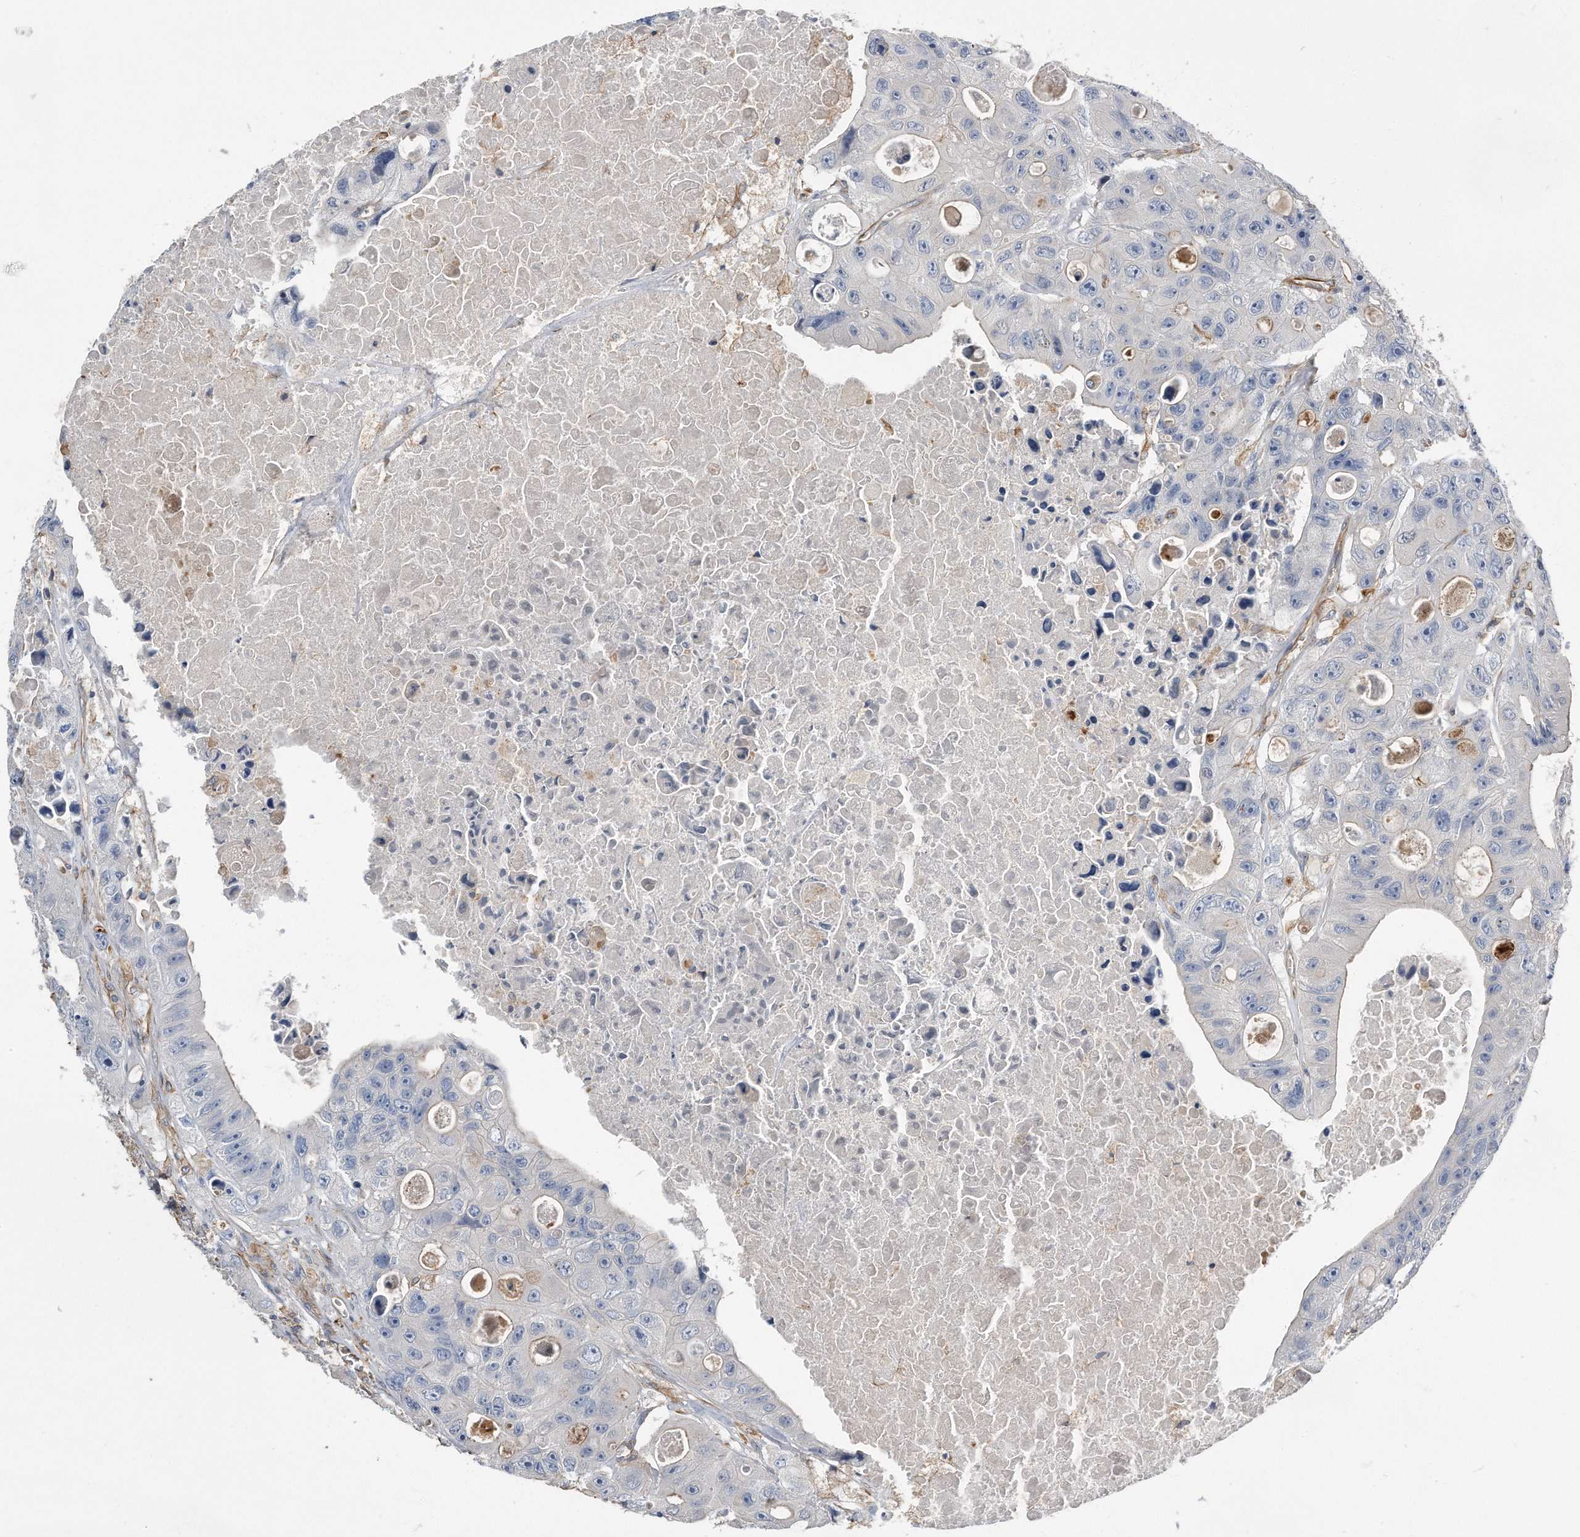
{"staining": {"intensity": "negative", "quantity": "none", "location": "none"}, "tissue": "colorectal cancer", "cell_type": "Tumor cells", "image_type": "cancer", "snomed": [{"axis": "morphology", "description": "Adenocarcinoma, NOS"}, {"axis": "topography", "description": "Colon"}], "caption": "Immunohistochemical staining of human adenocarcinoma (colorectal) reveals no significant expression in tumor cells.", "gene": "GPC1", "patient": {"sex": "female", "age": 46}}